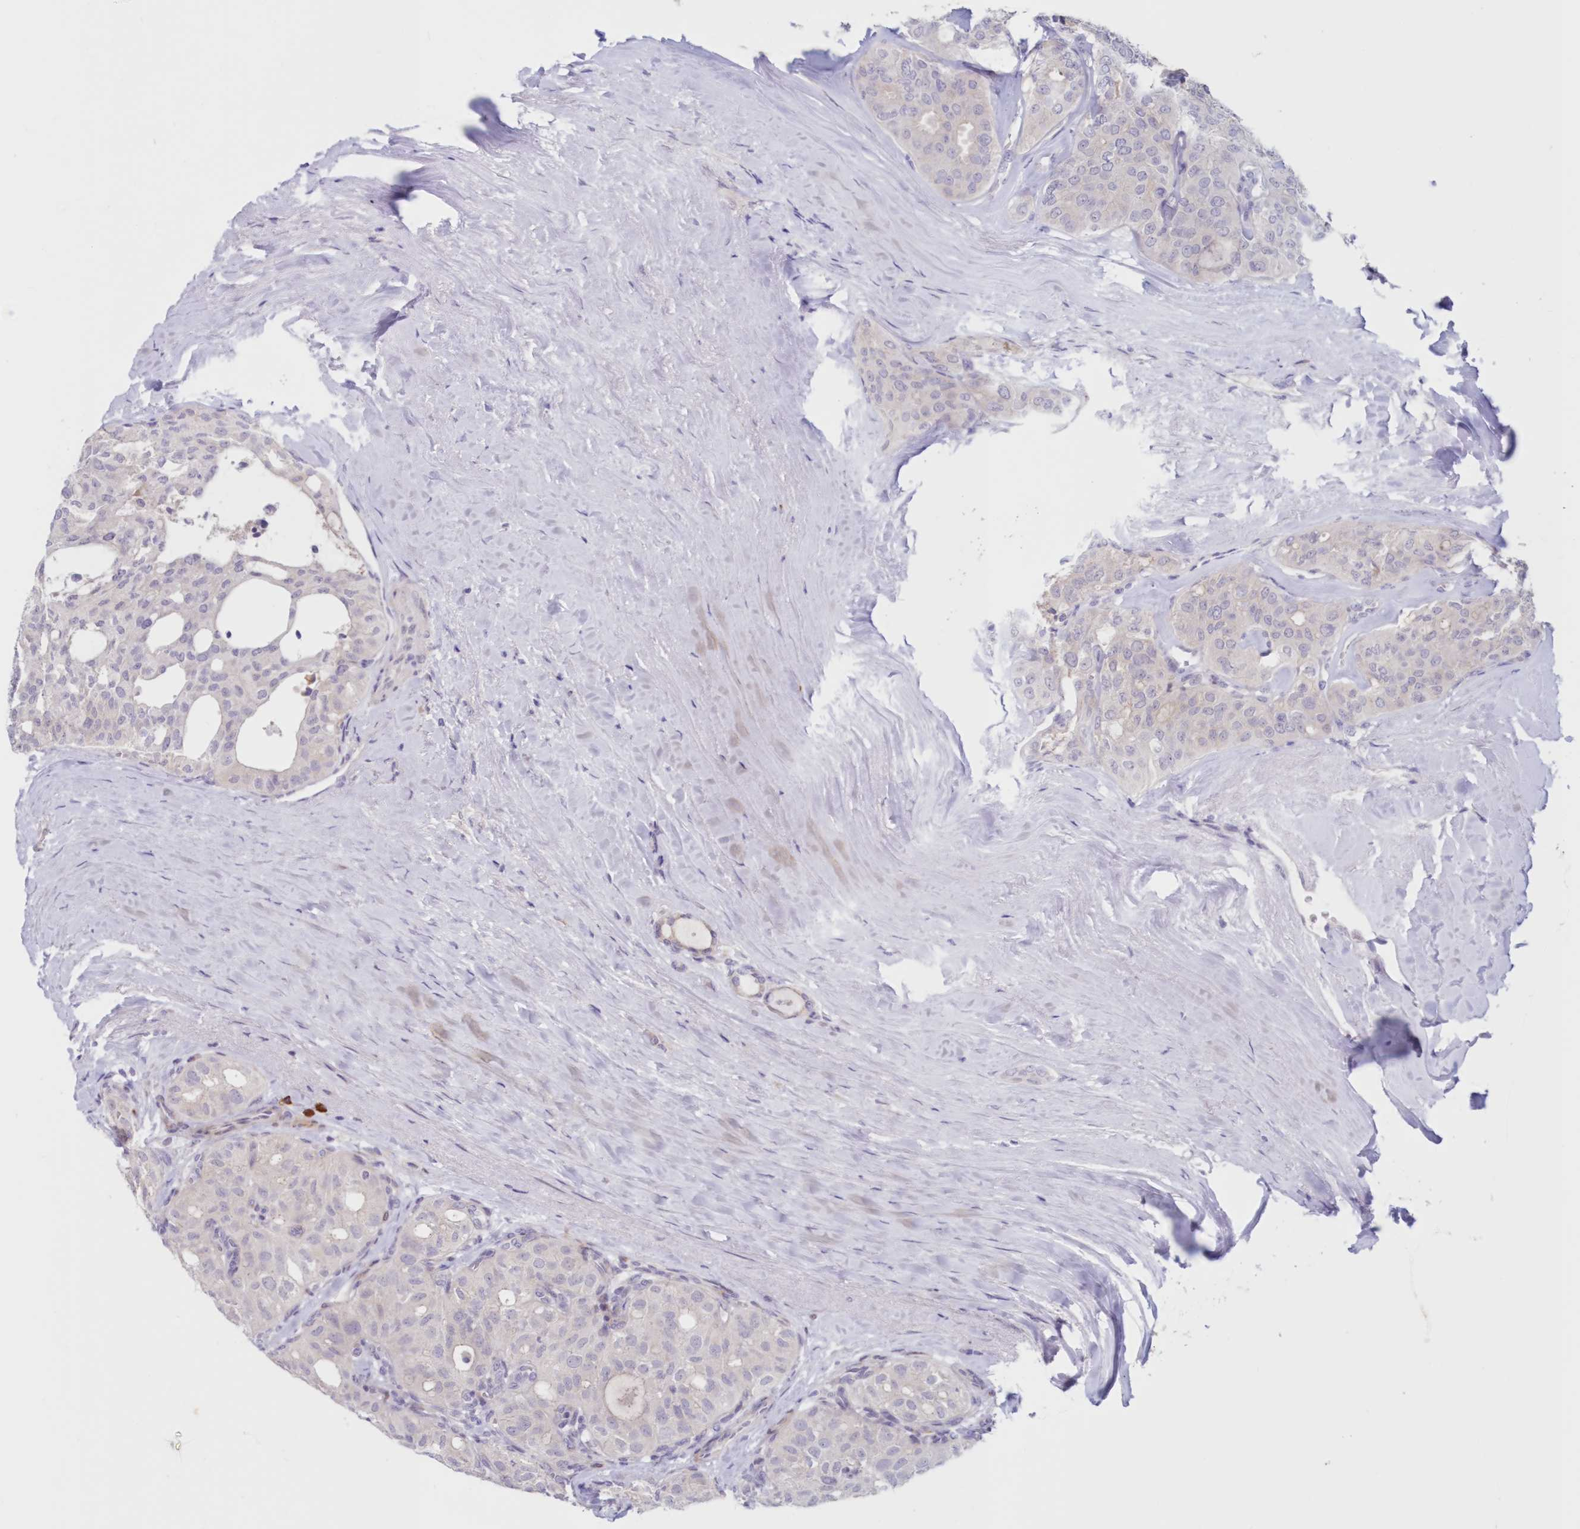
{"staining": {"intensity": "negative", "quantity": "none", "location": "none"}, "tissue": "thyroid cancer", "cell_type": "Tumor cells", "image_type": "cancer", "snomed": [{"axis": "morphology", "description": "Follicular adenoma carcinoma, NOS"}, {"axis": "topography", "description": "Thyroid gland"}], "caption": "Immunohistochemical staining of human thyroid cancer exhibits no significant staining in tumor cells.", "gene": "SNED1", "patient": {"sex": "male", "age": 75}}